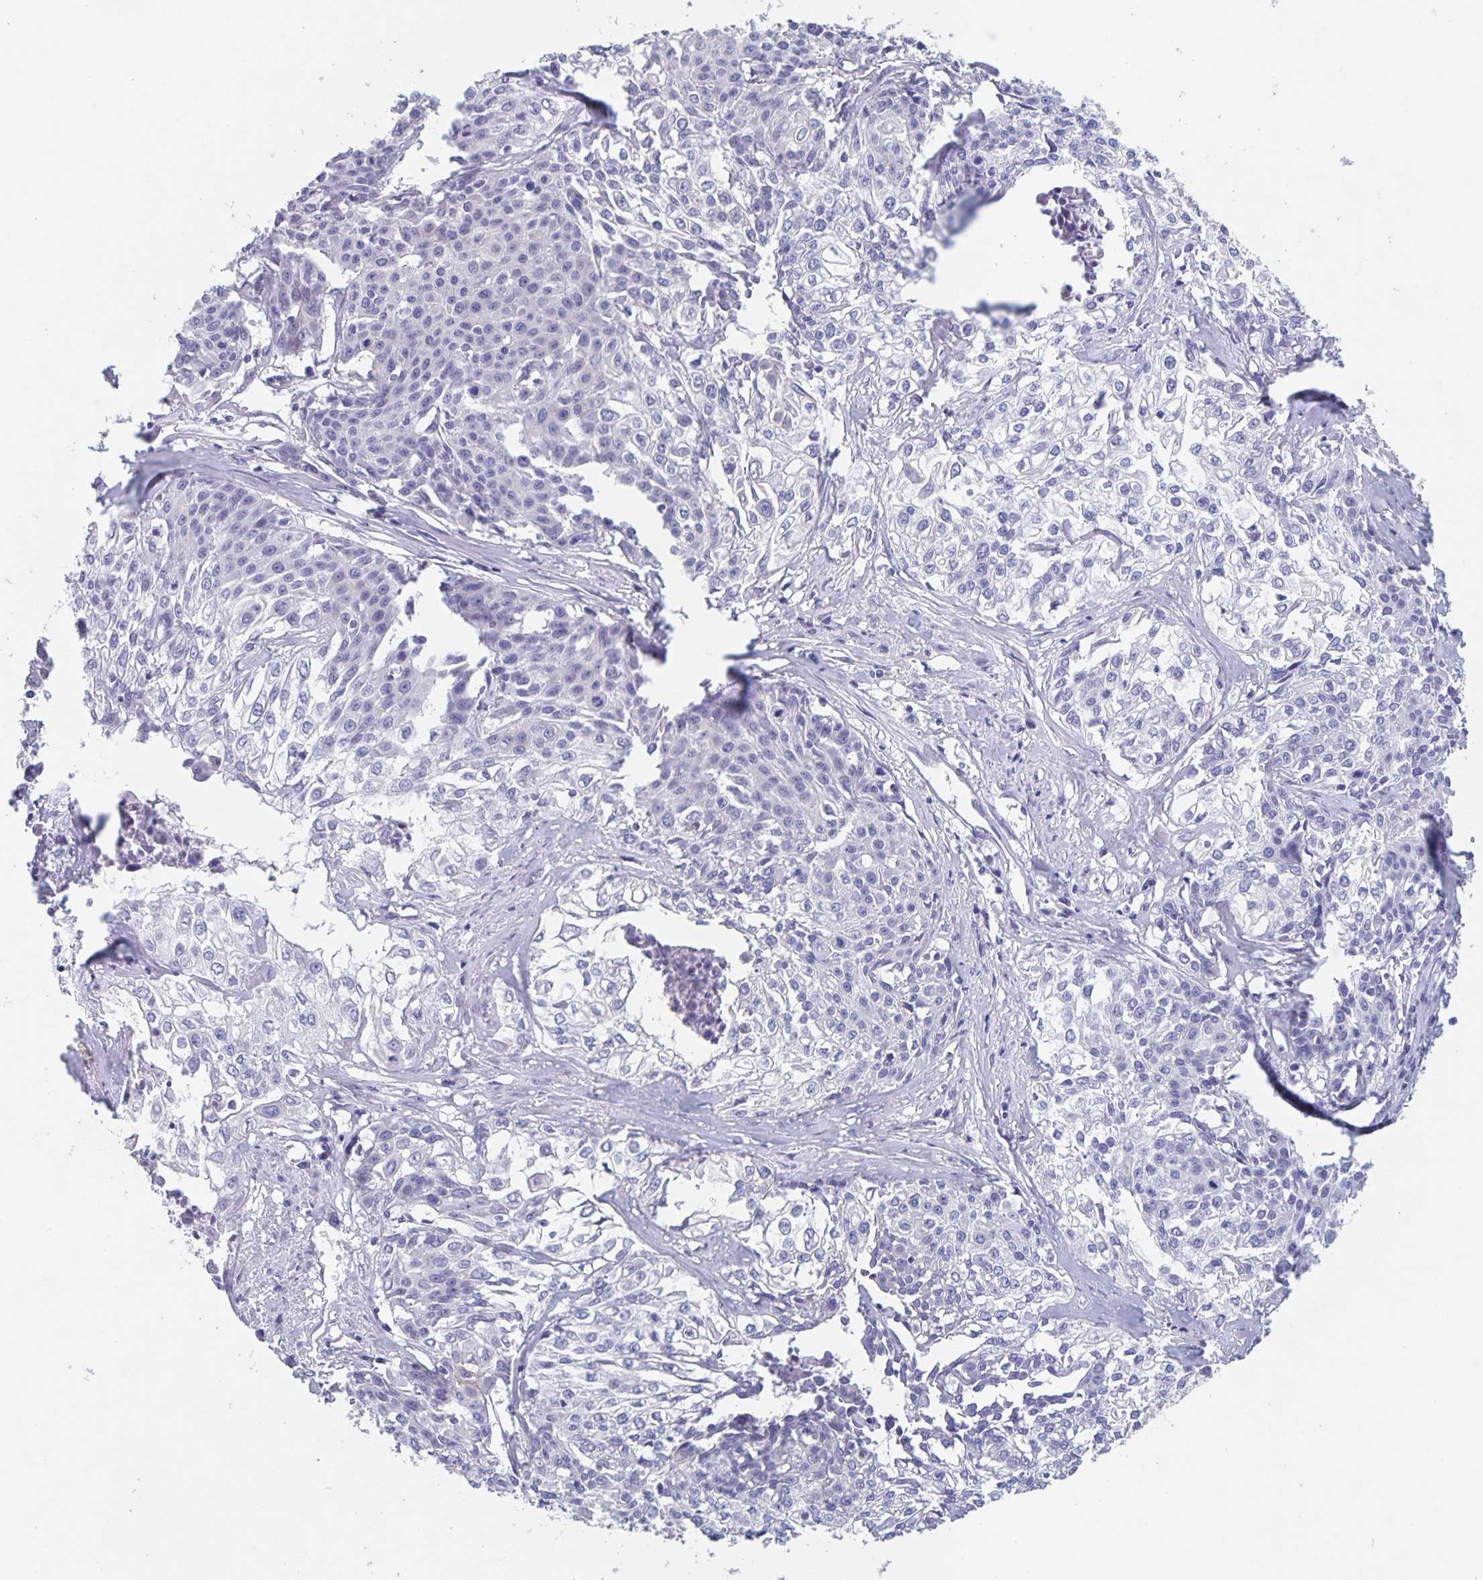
{"staining": {"intensity": "negative", "quantity": "none", "location": "none"}, "tissue": "cervical cancer", "cell_type": "Tumor cells", "image_type": "cancer", "snomed": [{"axis": "morphology", "description": "Squamous cell carcinoma, NOS"}, {"axis": "topography", "description": "Cervix"}], "caption": "There is no significant staining in tumor cells of squamous cell carcinoma (cervical).", "gene": "CDC42BPG", "patient": {"sex": "female", "age": 39}}